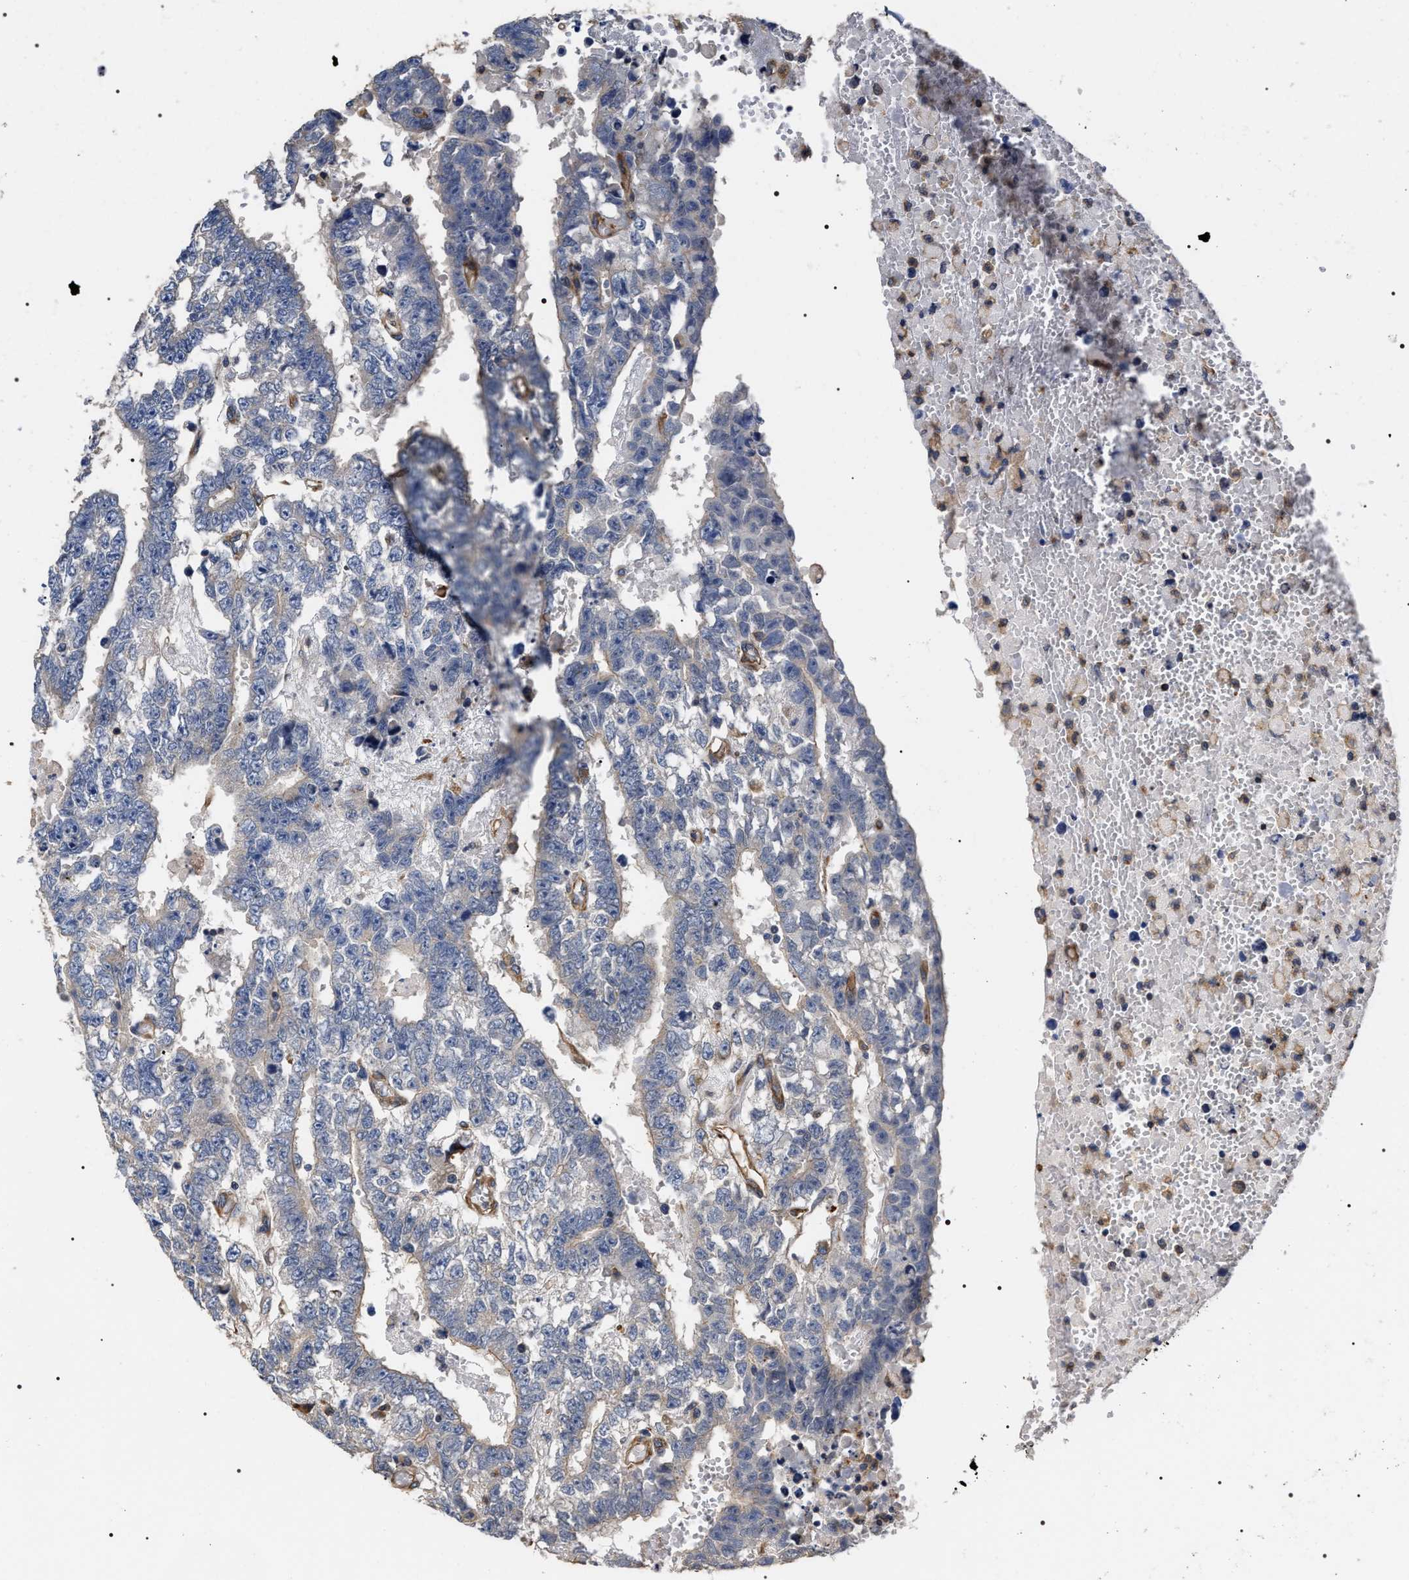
{"staining": {"intensity": "negative", "quantity": "none", "location": "none"}, "tissue": "testis cancer", "cell_type": "Tumor cells", "image_type": "cancer", "snomed": [{"axis": "morphology", "description": "Carcinoma, Embryonal, NOS"}, {"axis": "topography", "description": "Testis"}], "caption": "This is an IHC image of testis cancer (embryonal carcinoma). There is no positivity in tumor cells.", "gene": "TSPAN33", "patient": {"sex": "male", "age": 25}}